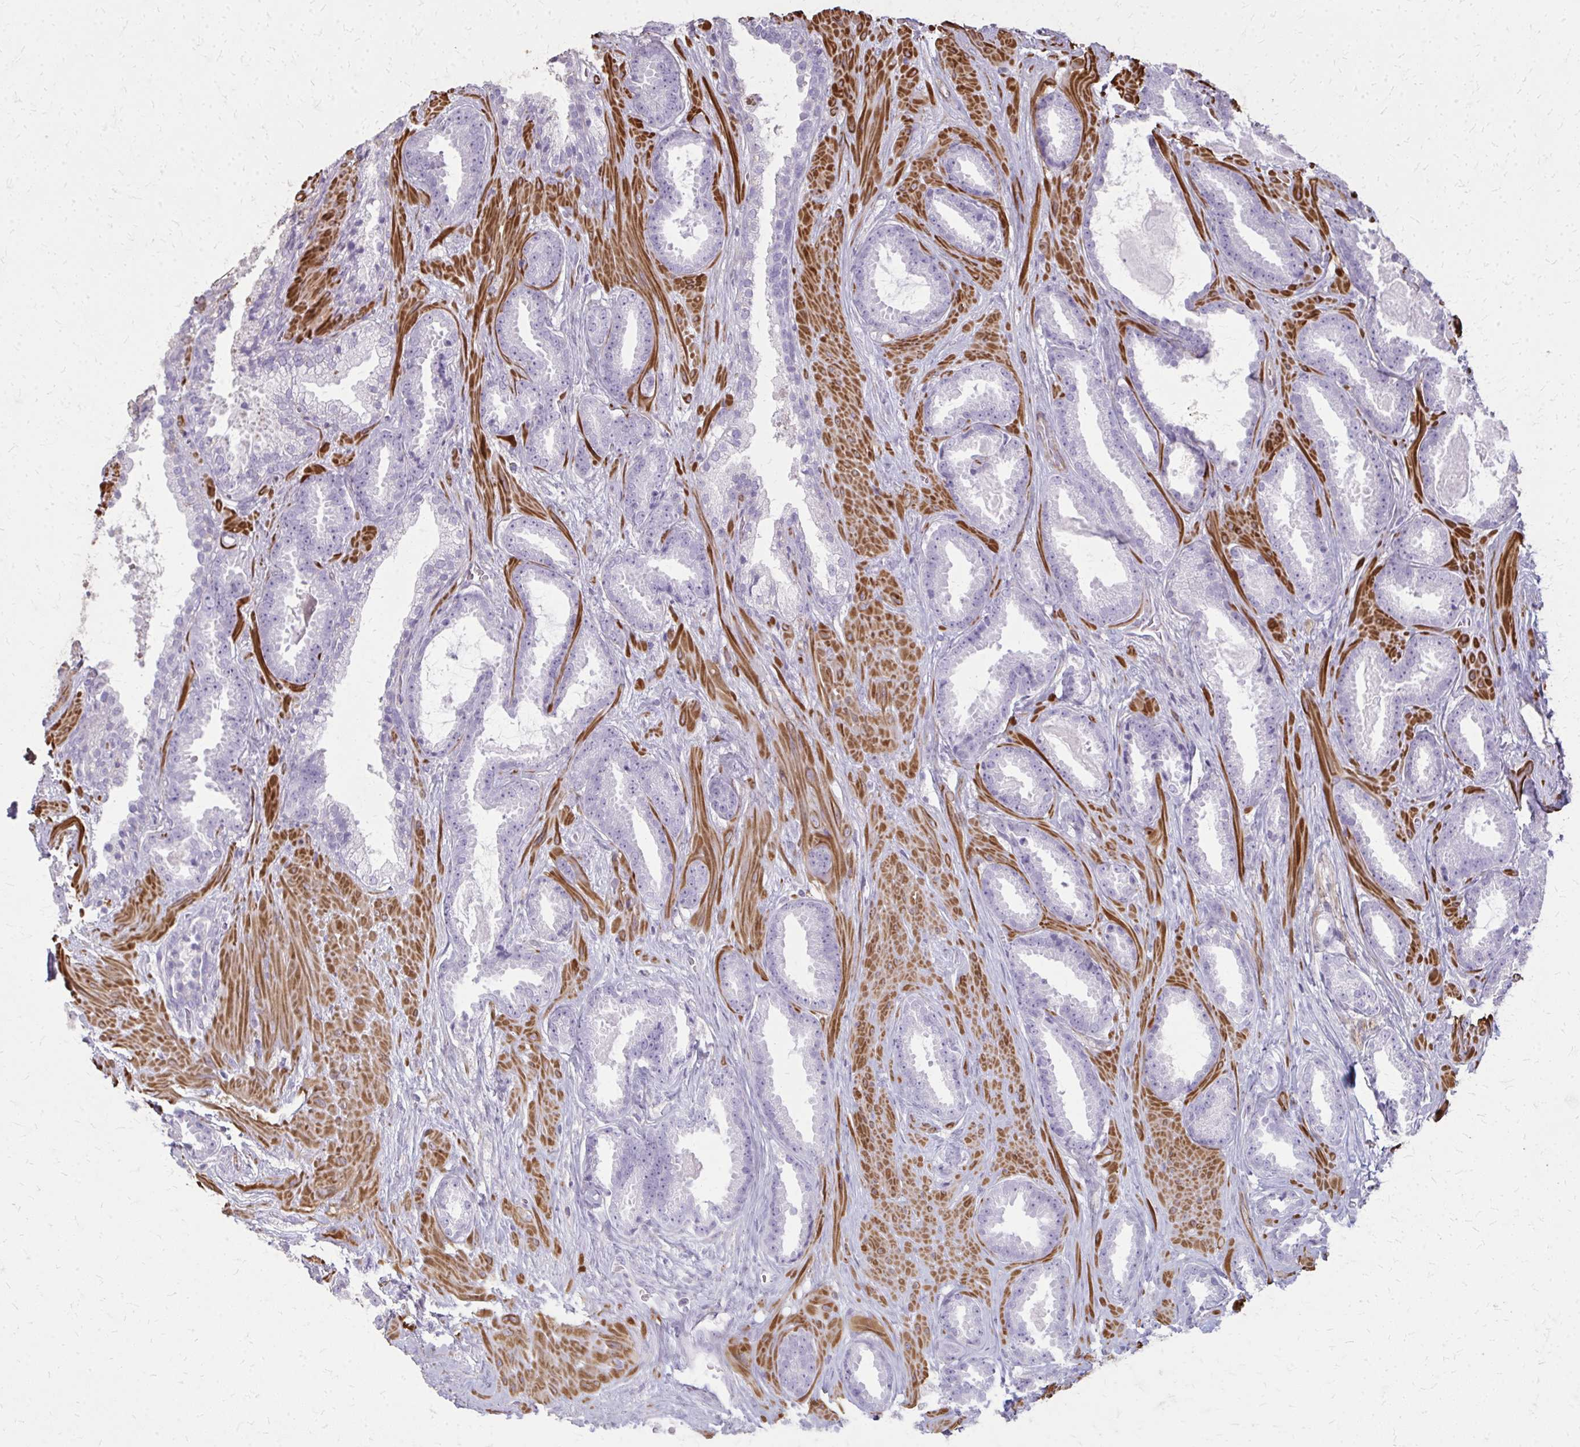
{"staining": {"intensity": "negative", "quantity": "none", "location": "none"}, "tissue": "prostate cancer", "cell_type": "Tumor cells", "image_type": "cancer", "snomed": [{"axis": "morphology", "description": "Adenocarcinoma, Low grade"}, {"axis": "topography", "description": "Prostate"}], "caption": "This is a photomicrograph of IHC staining of prostate cancer, which shows no expression in tumor cells.", "gene": "TENM4", "patient": {"sex": "male", "age": 62}}